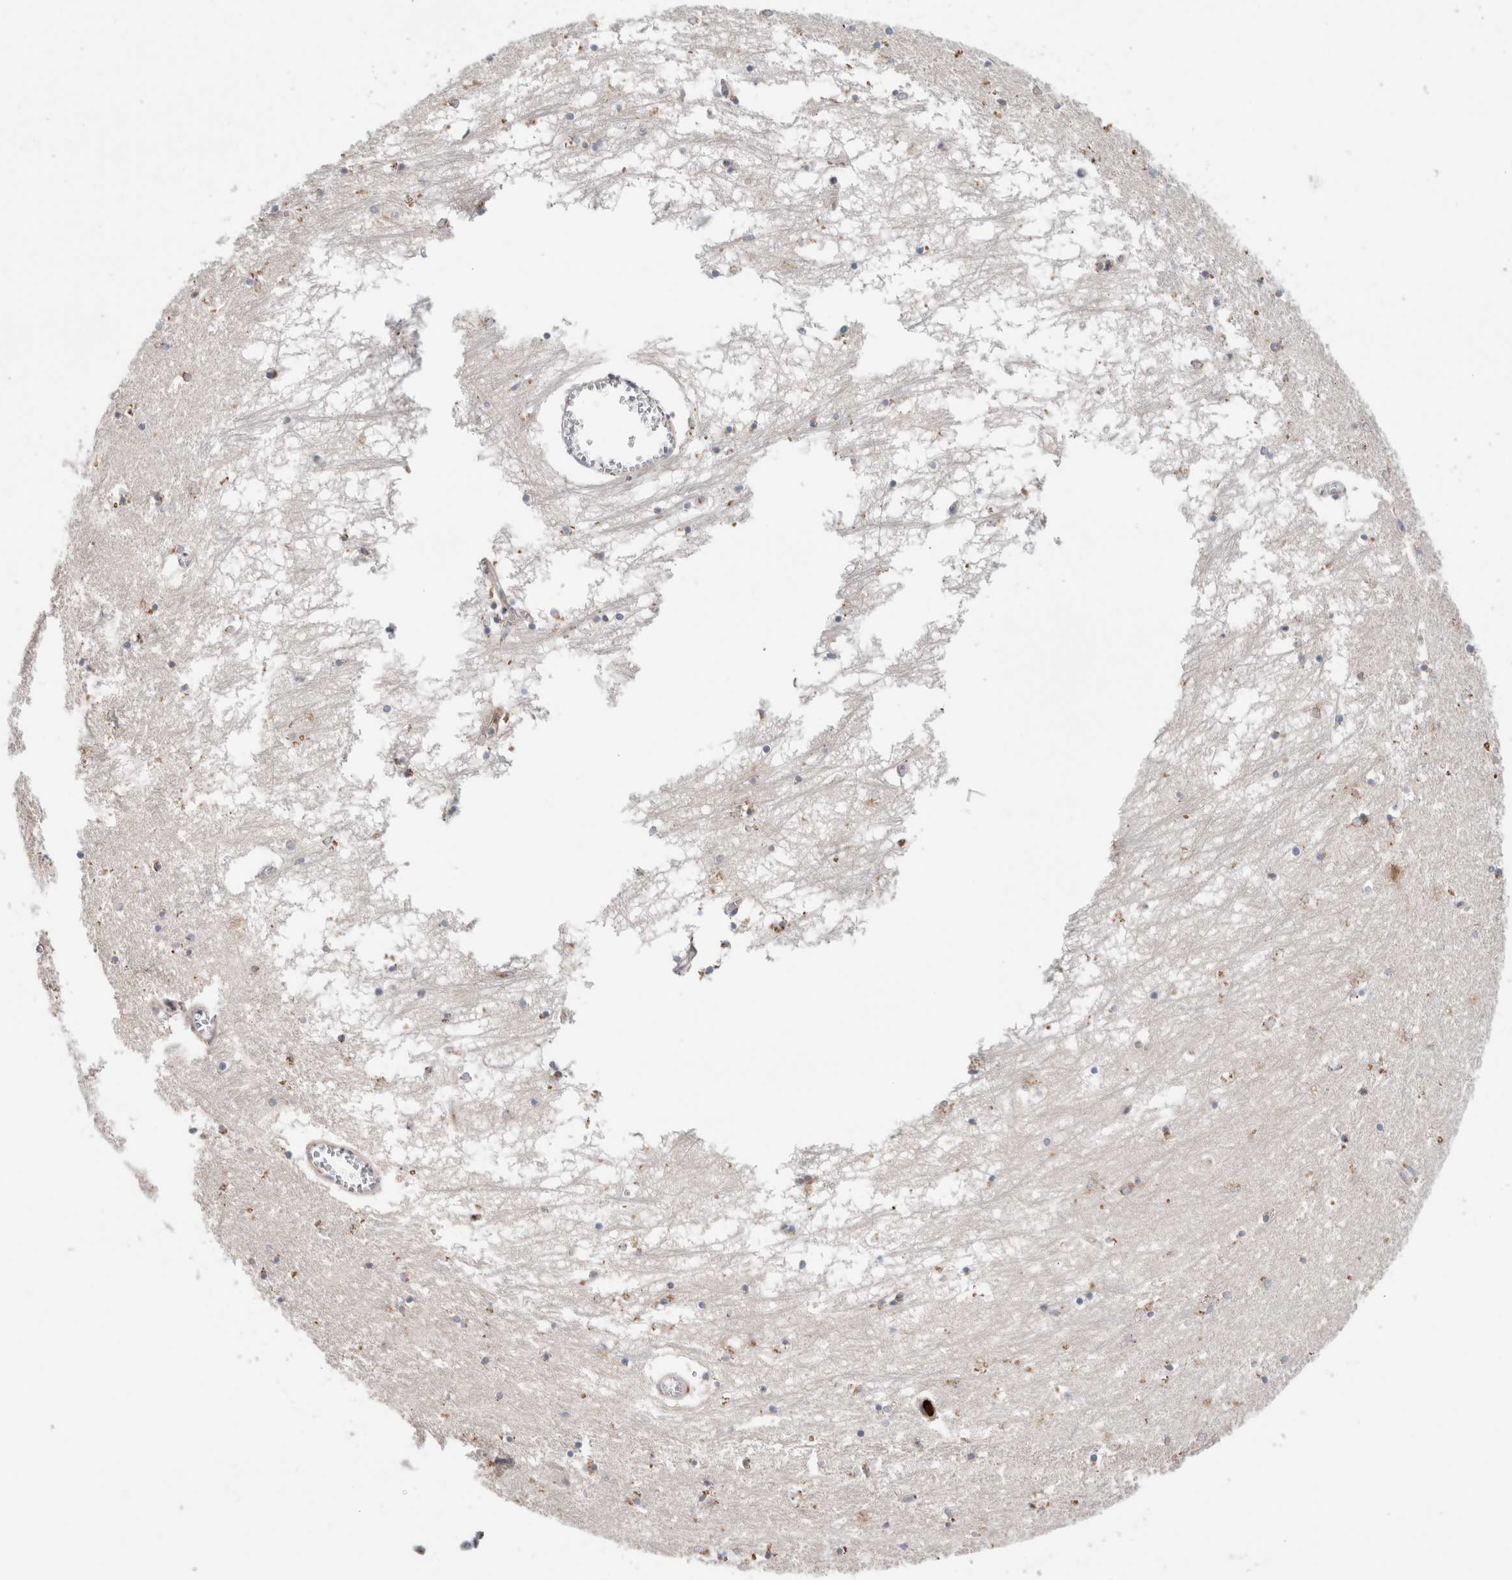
{"staining": {"intensity": "moderate", "quantity": "25%-75%", "location": "cytoplasmic/membranous"}, "tissue": "hippocampus", "cell_type": "Glial cells", "image_type": "normal", "snomed": [{"axis": "morphology", "description": "Normal tissue, NOS"}, {"axis": "topography", "description": "Hippocampus"}], "caption": "Protein analysis of benign hippocampus shows moderate cytoplasmic/membranous positivity in approximately 25%-75% of glial cells. Ihc stains the protein of interest in brown and the nuclei are stained blue.", "gene": "P4HA1", "patient": {"sex": "male", "age": 70}}